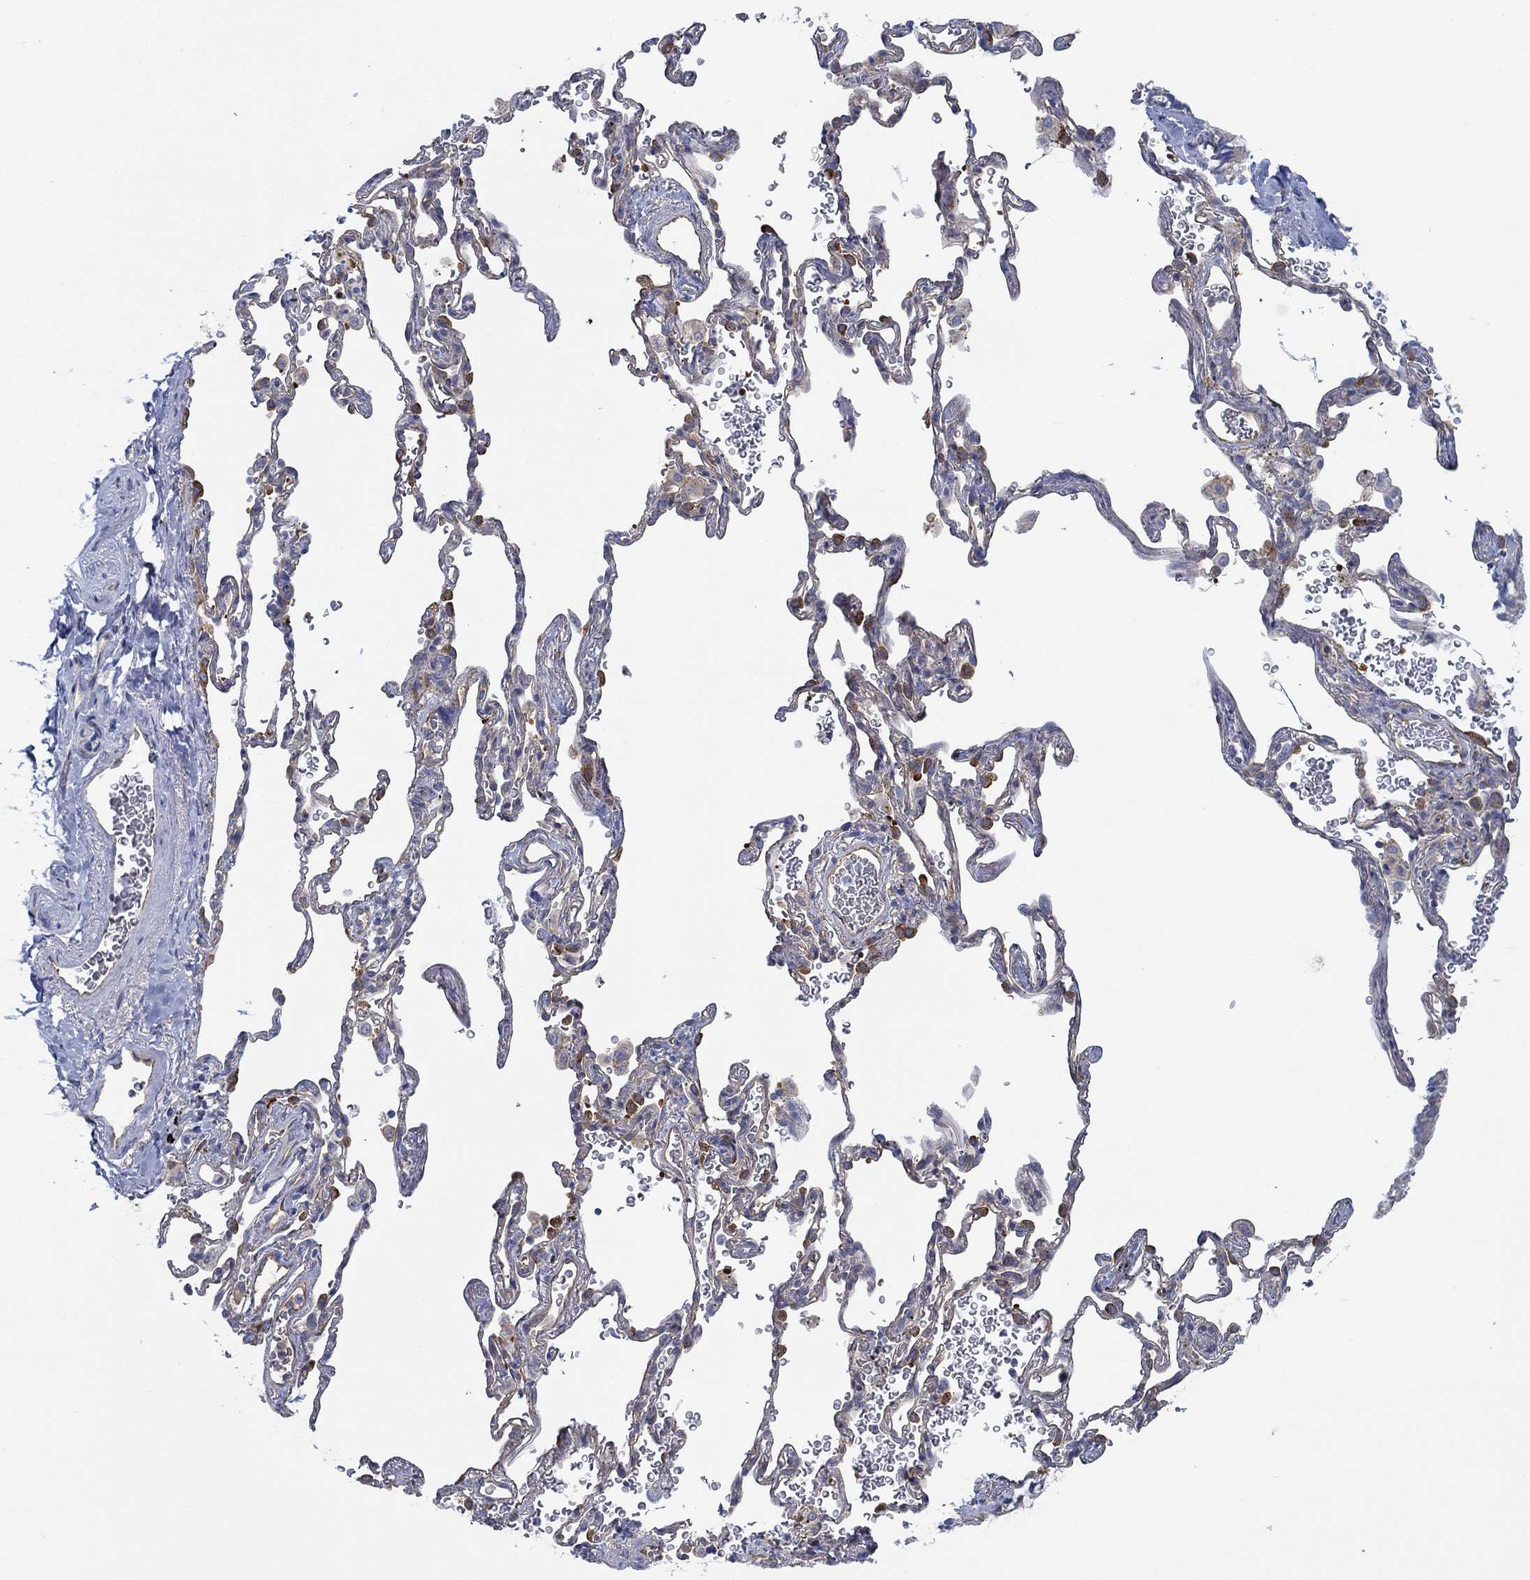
{"staining": {"intensity": "negative", "quantity": "none", "location": "none"}, "tissue": "adipose tissue", "cell_type": "Adipocytes", "image_type": "normal", "snomed": [{"axis": "morphology", "description": "Normal tissue, NOS"}, {"axis": "morphology", "description": "Adenocarcinoma, NOS"}, {"axis": "topography", "description": "Cartilage tissue"}, {"axis": "topography", "description": "Lung"}], "caption": "Immunohistochemistry (IHC) micrograph of unremarkable adipose tissue: adipose tissue stained with DAB demonstrates no significant protein expression in adipocytes.", "gene": "SPAG9", "patient": {"sex": "male", "age": 59}}